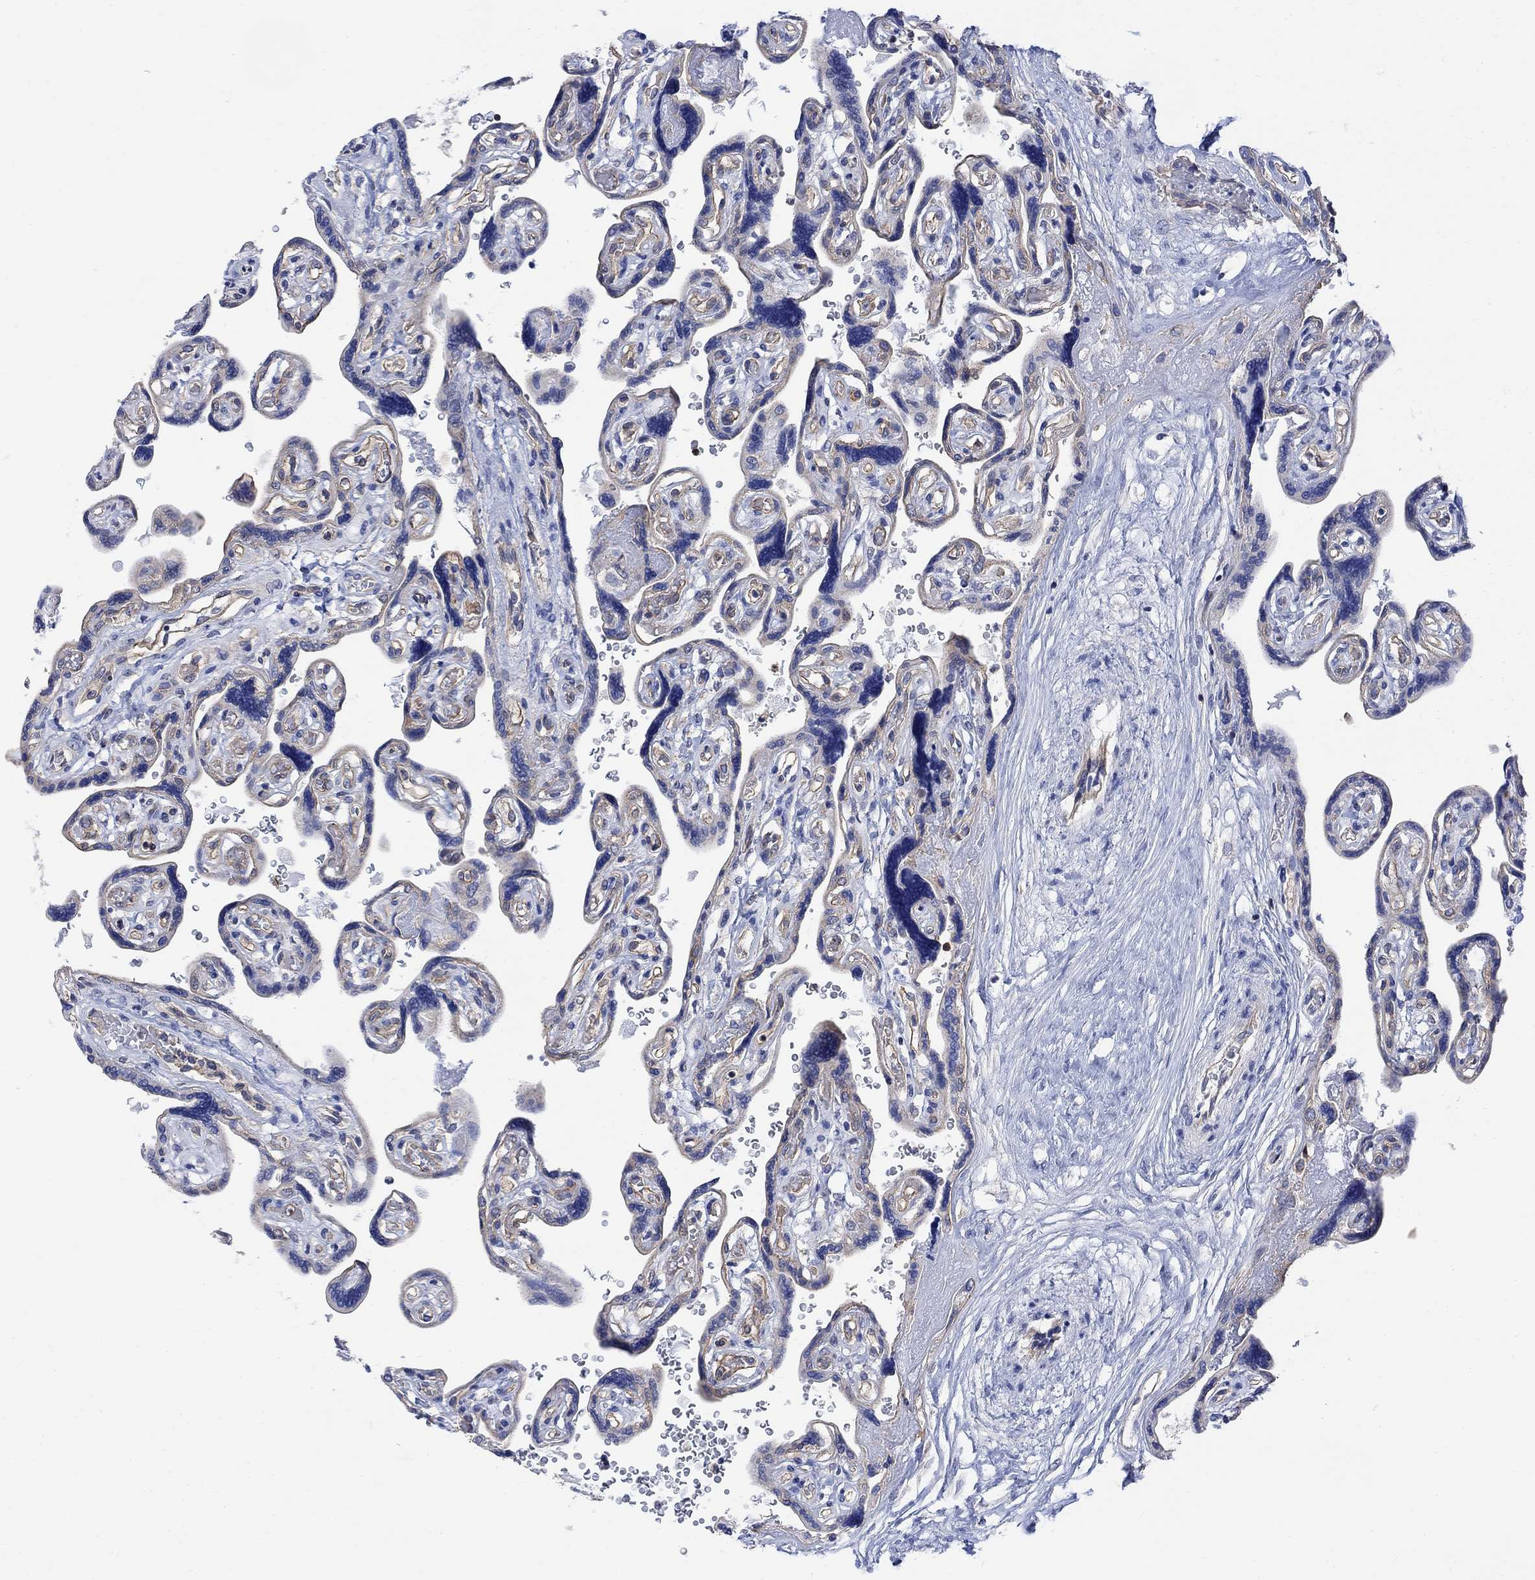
{"staining": {"intensity": "weak", "quantity": ">75%", "location": "cytoplasmic/membranous"}, "tissue": "placenta", "cell_type": "Decidual cells", "image_type": "normal", "snomed": [{"axis": "morphology", "description": "Normal tissue, NOS"}, {"axis": "topography", "description": "Placenta"}], "caption": "DAB immunohistochemical staining of normal human placenta shows weak cytoplasmic/membranous protein positivity in about >75% of decidual cells. The staining was performed using DAB (3,3'-diaminobenzidine), with brown indicating positive protein expression. Nuclei are stained blue with hematoxylin.", "gene": "GBP5", "patient": {"sex": "female", "age": 32}}